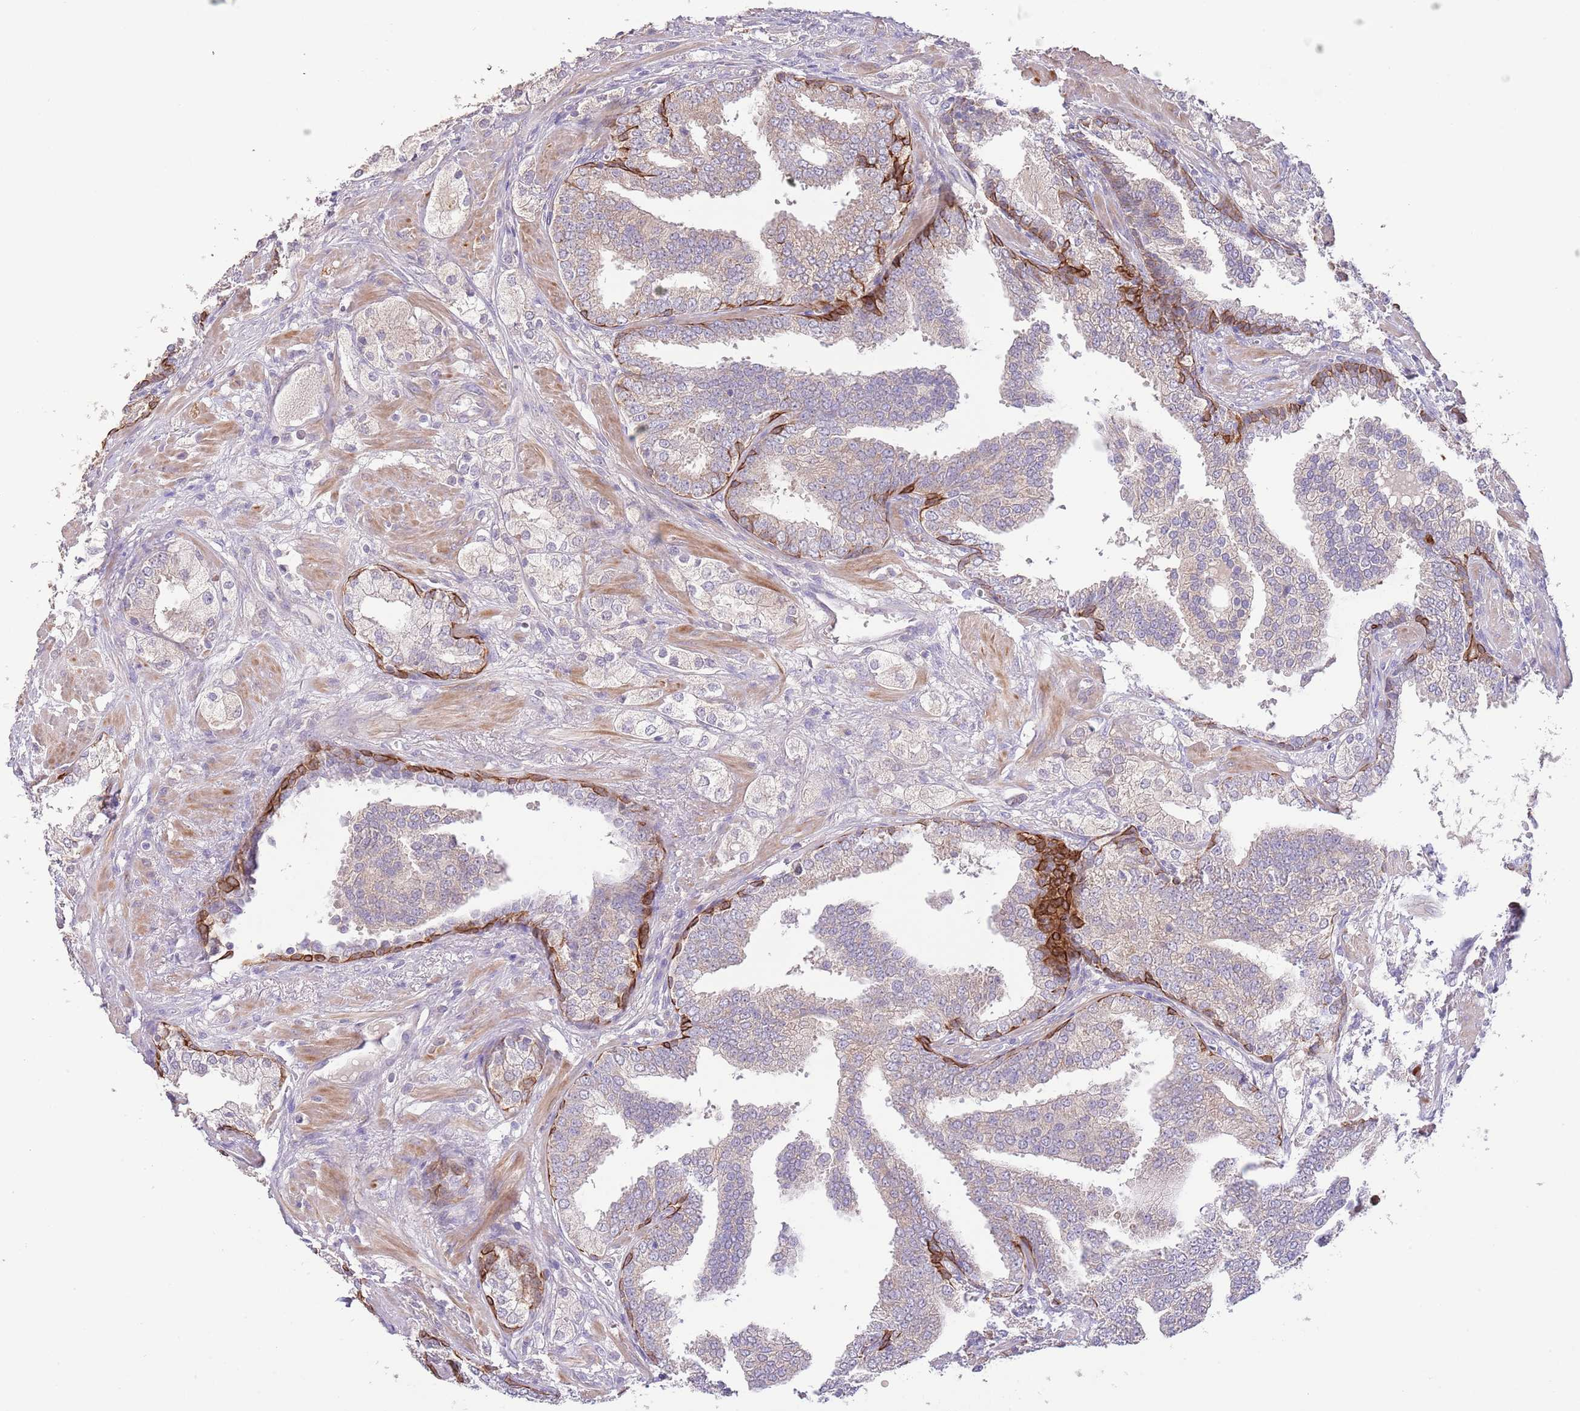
{"staining": {"intensity": "negative", "quantity": "none", "location": "none"}, "tissue": "prostate cancer", "cell_type": "Tumor cells", "image_type": "cancer", "snomed": [{"axis": "morphology", "description": "Adenocarcinoma, High grade"}, {"axis": "topography", "description": "Prostate"}], "caption": "A micrograph of prostate cancer stained for a protein displays no brown staining in tumor cells.", "gene": "ZNF658", "patient": {"sex": "male", "age": 50}}